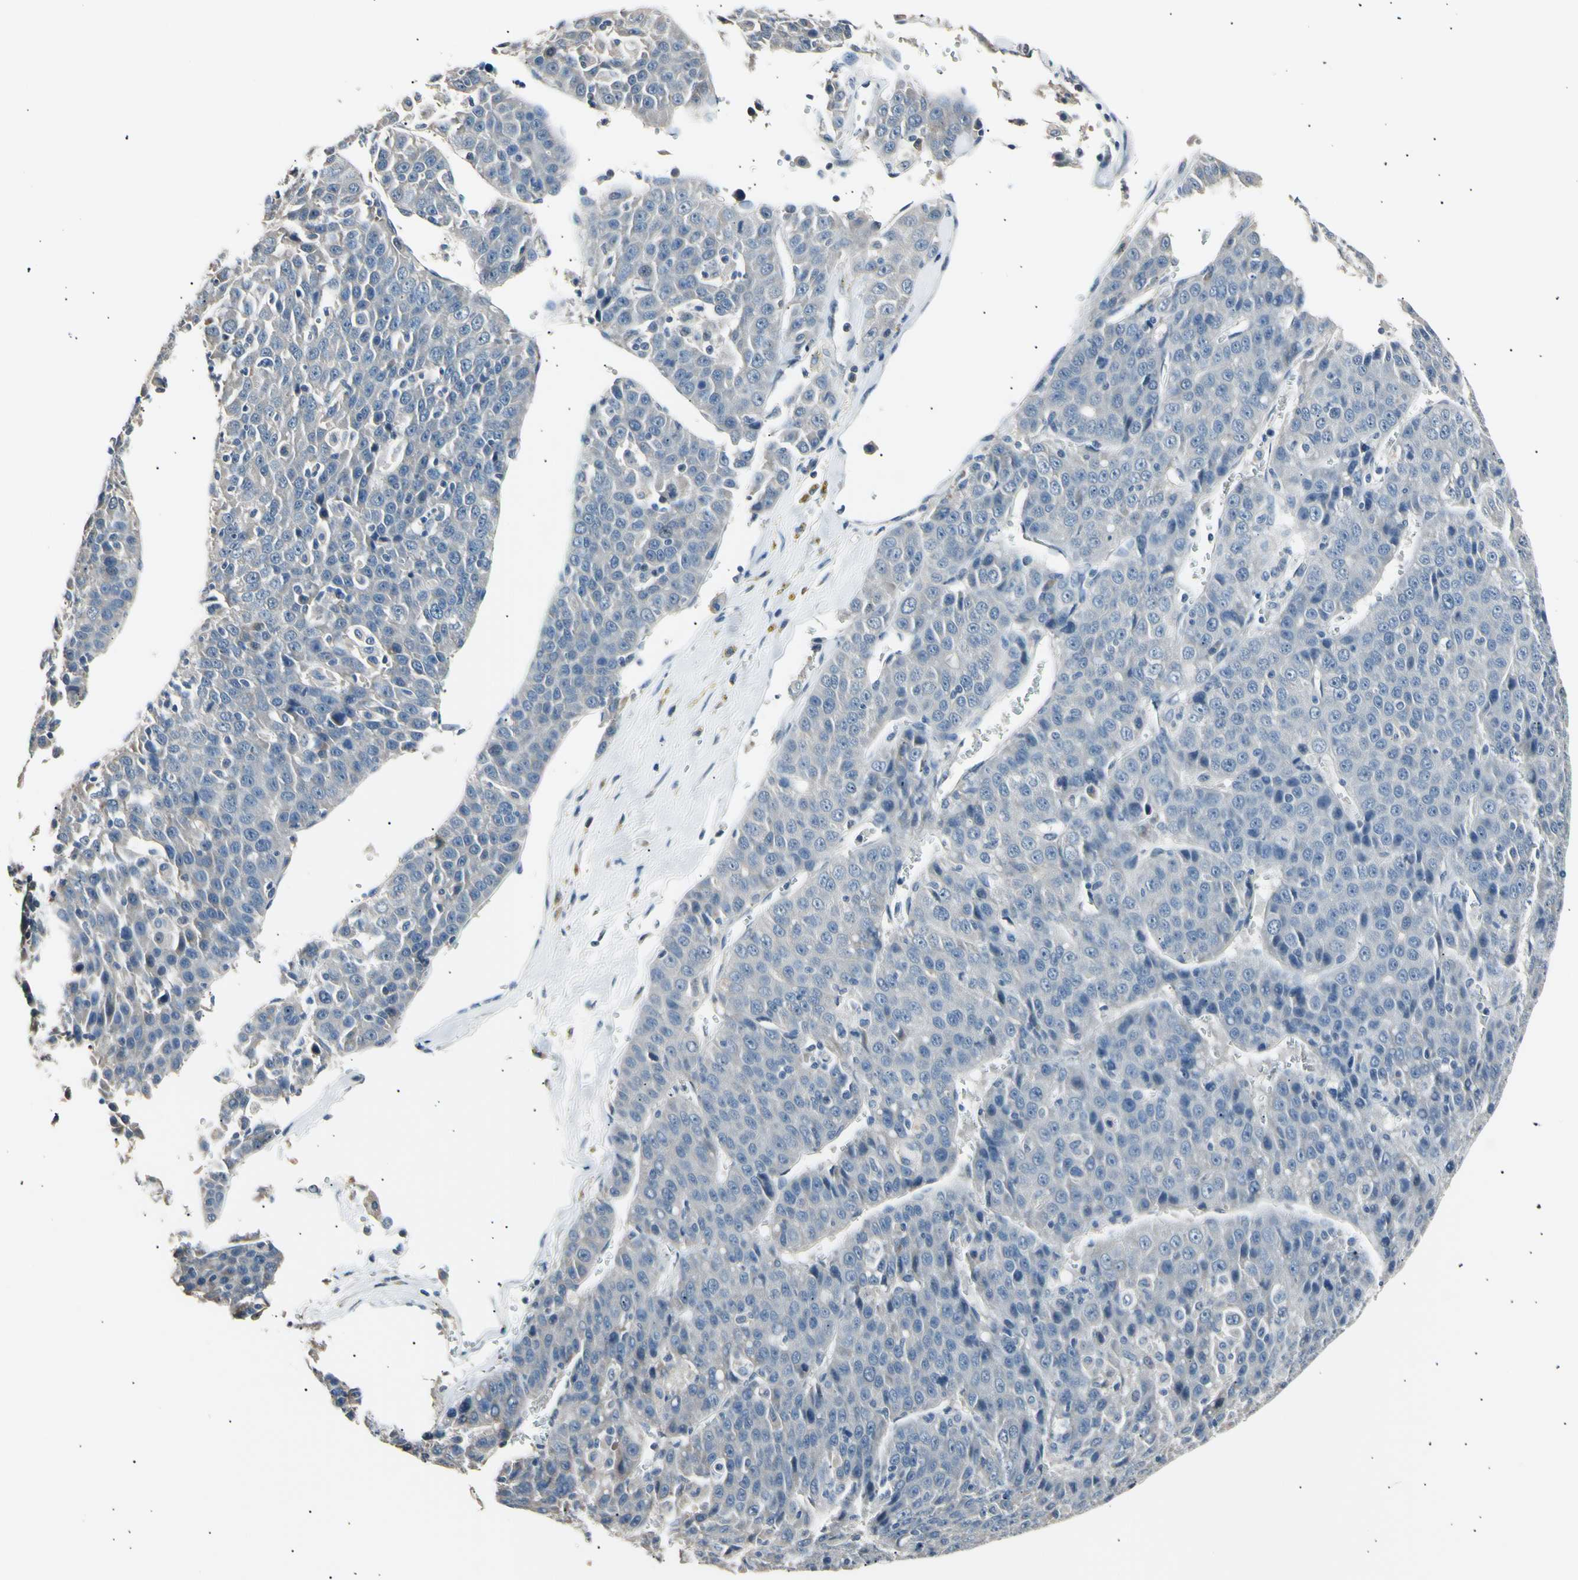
{"staining": {"intensity": "negative", "quantity": "none", "location": "none"}, "tissue": "liver cancer", "cell_type": "Tumor cells", "image_type": "cancer", "snomed": [{"axis": "morphology", "description": "Carcinoma, Hepatocellular, NOS"}, {"axis": "topography", "description": "Liver"}], "caption": "High magnification brightfield microscopy of liver hepatocellular carcinoma stained with DAB (3,3'-diaminobenzidine) (brown) and counterstained with hematoxylin (blue): tumor cells show no significant expression.", "gene": "LDLR", "patient": {"sex": "female", "age": 53}}